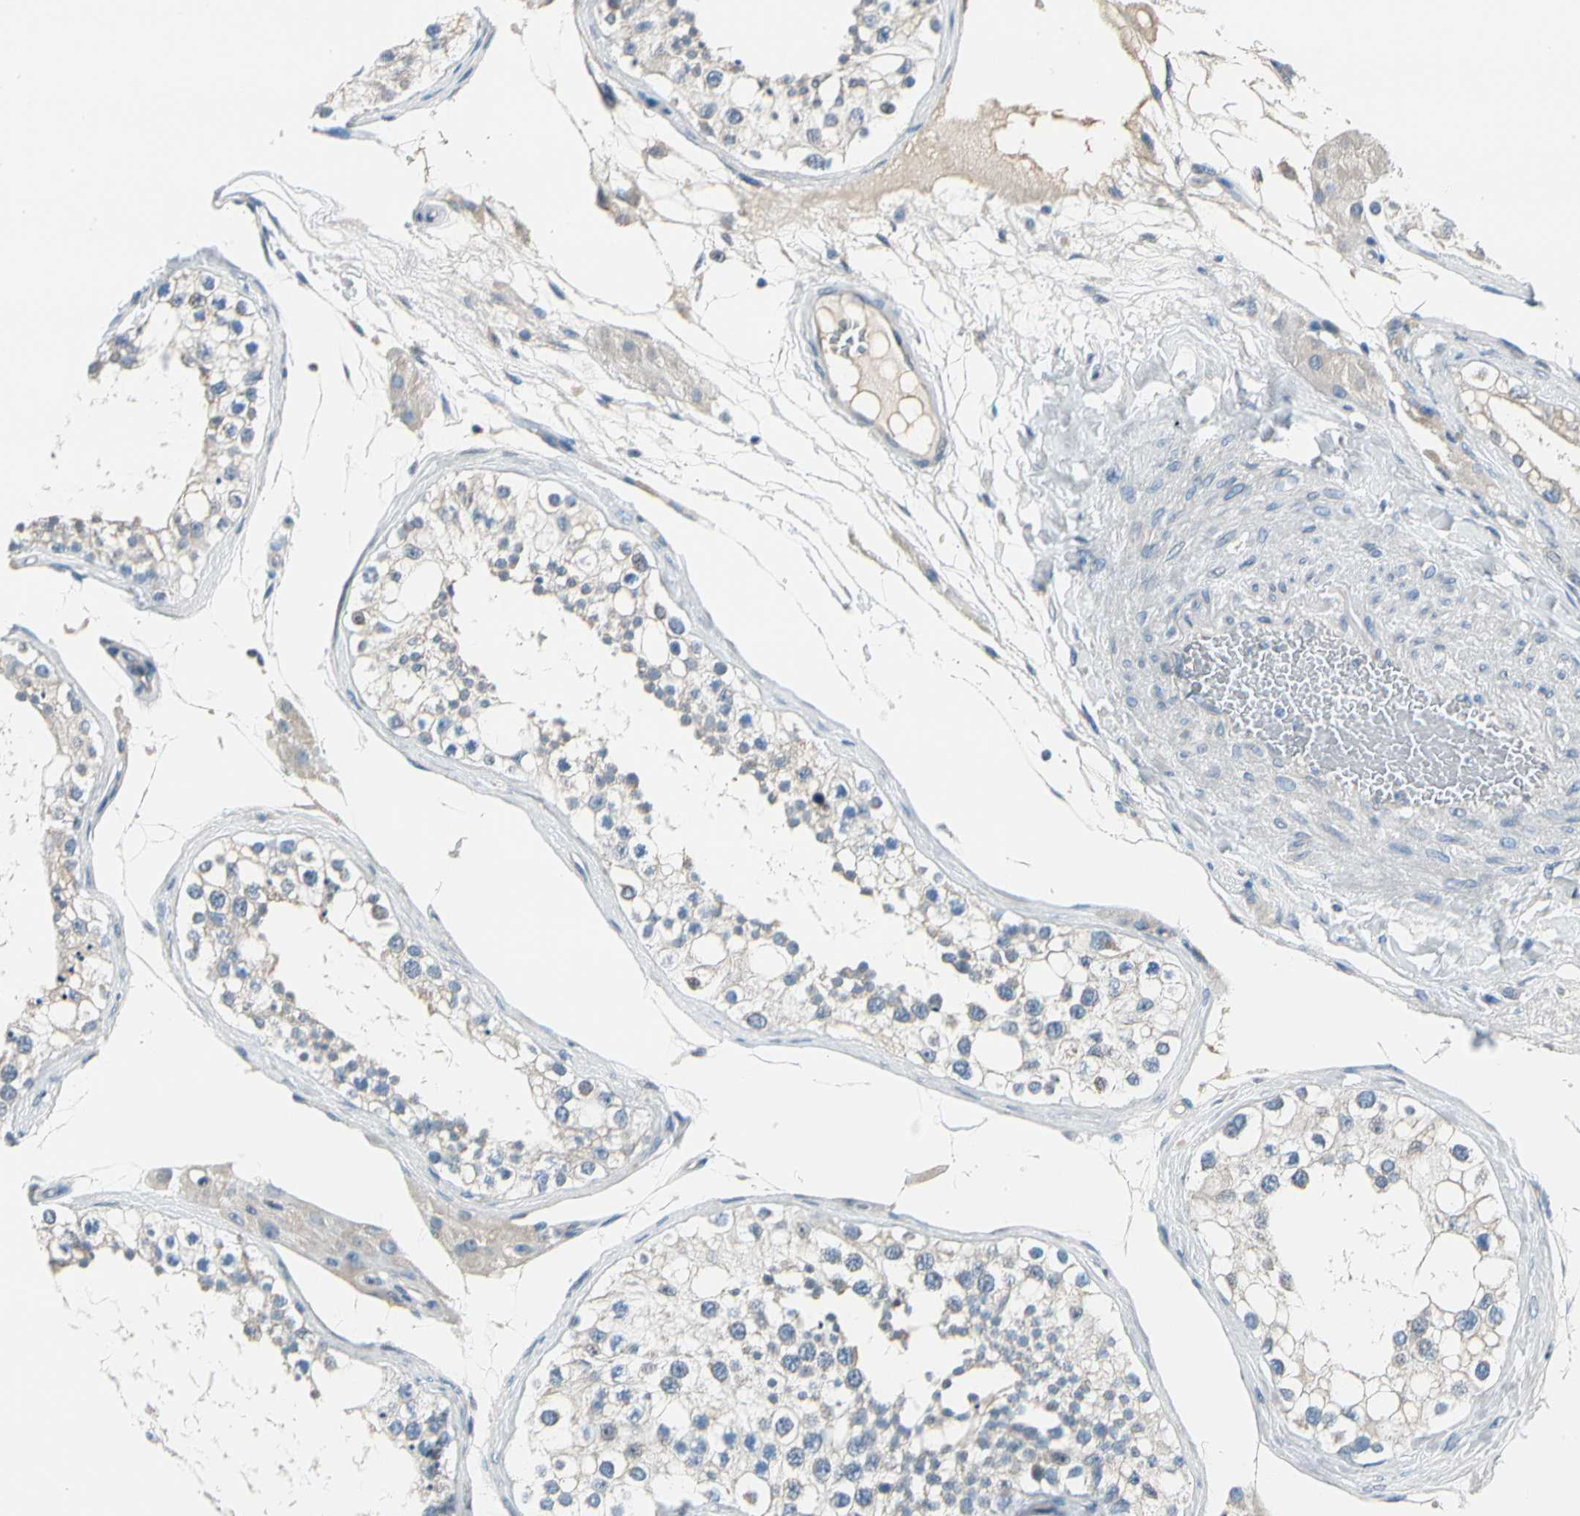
{"staining": {"intensity": "weak", "quantity": ">75%", "location": "cytoplasmic/membranous"}, "tissue": "testis", "cell_type": "Cells in seminiferous ducts", "image_type": "normal", "snomed": [{"axis": "morphology", "description": "Normal tissue, NOS"}, {"axis": "topography", "description": "Testis"}], "caption": "High-magnification brightfield microscopy of unremarkable testis stained with DAB (brown) and counterstained with hematoxylin (blue). cells in seminiferous ducts exhibit weak cytoplasmic/membranous expression is appreciated in about>75% of cells.", "gene": "STK40", "patient": {"sex": "male", "age": 68}}